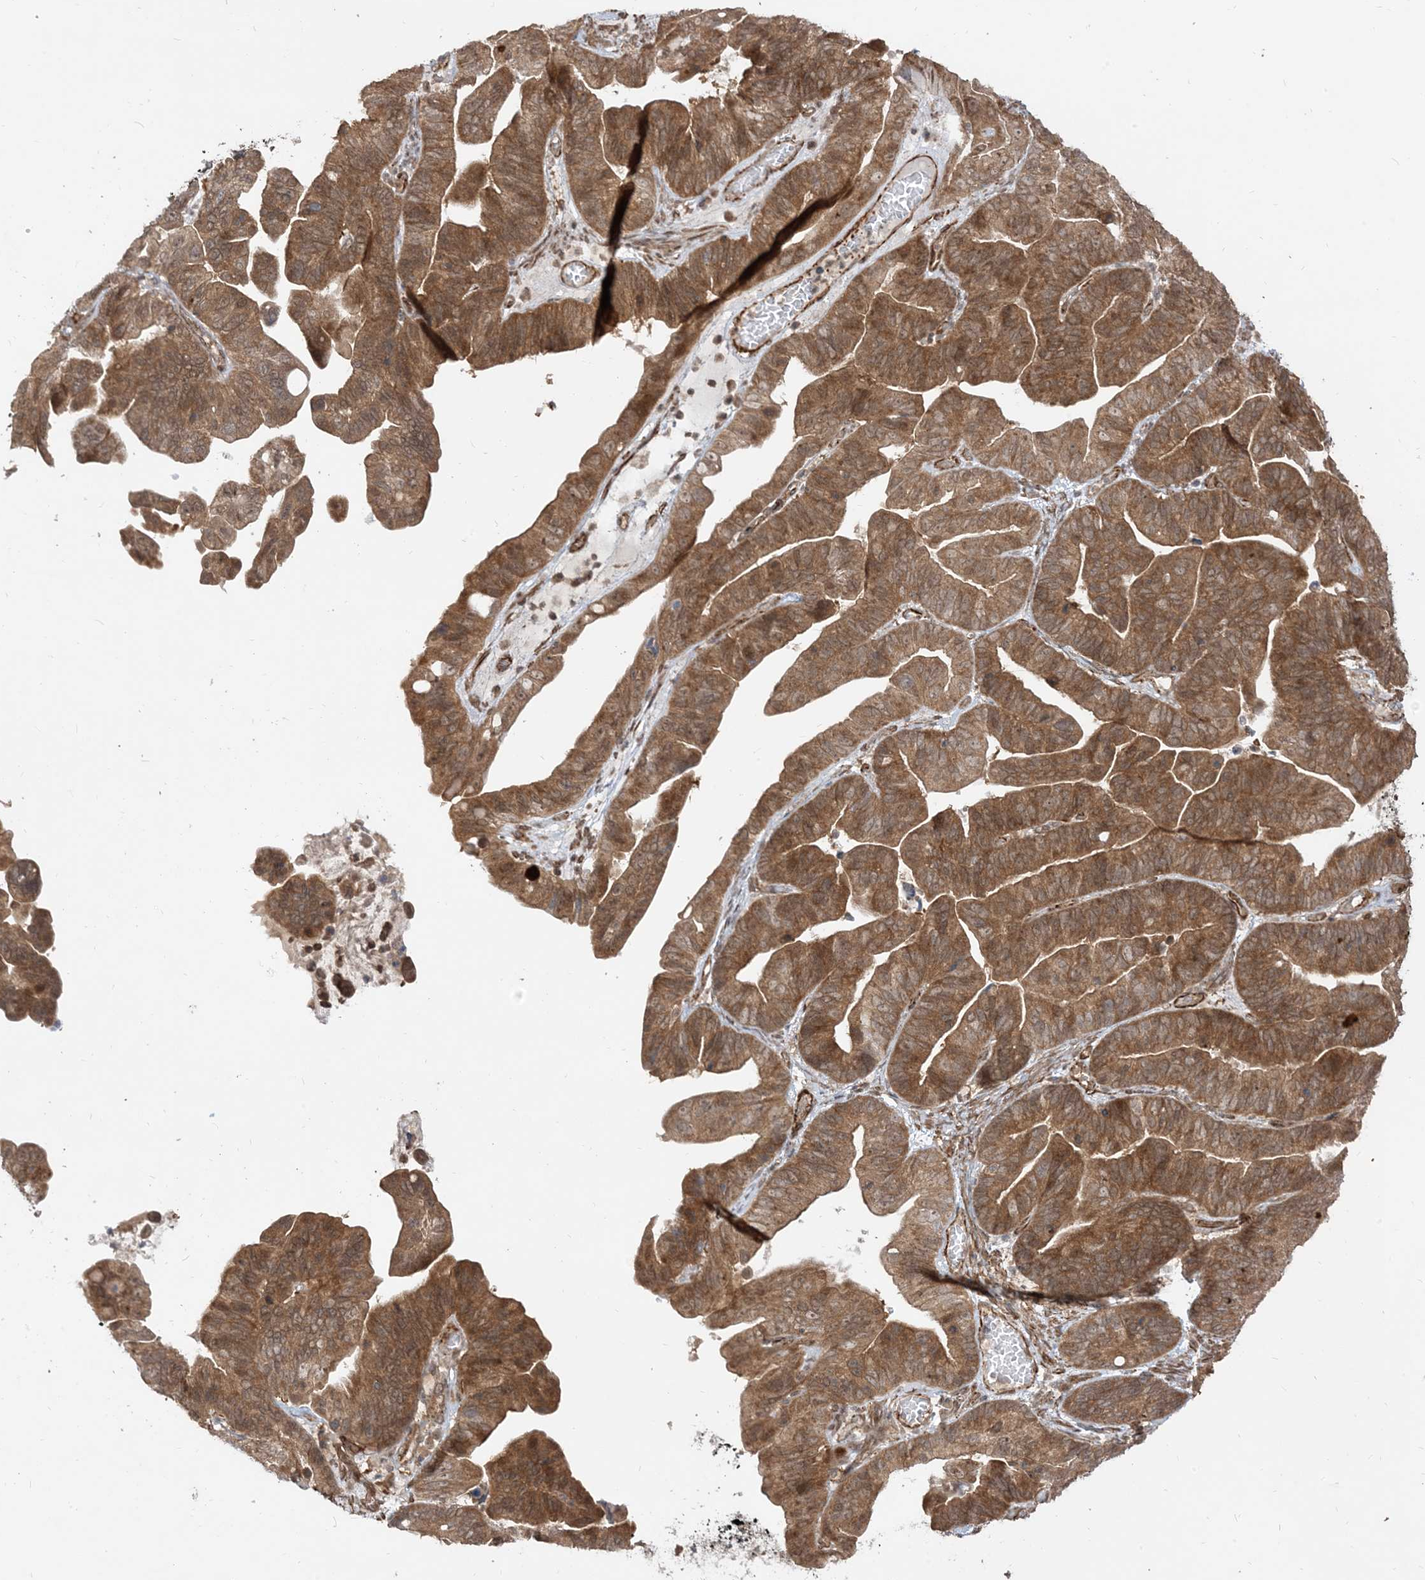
{"staining": {"intensity": "moderate", "quantity": ">75%", "location": "cytoplasmic/membranous"}, "tissue": "ovarian cancer", "cell_type": "Tumor cells", "image_type": "cancer", "snomed": [{"axis": "morphology", "description": "Cystadenocarcinoma, serous, NOS"}, {"axis": "topography", "description": "Ovary"}], "caption": "Moderate cytoplasmic/membranous positivity for a protein is present in approximately >75% of tumor cells of ovarian cancer using IHC.", "gene": "TBCC", "patient": {"sex": "female", "age": 56}}